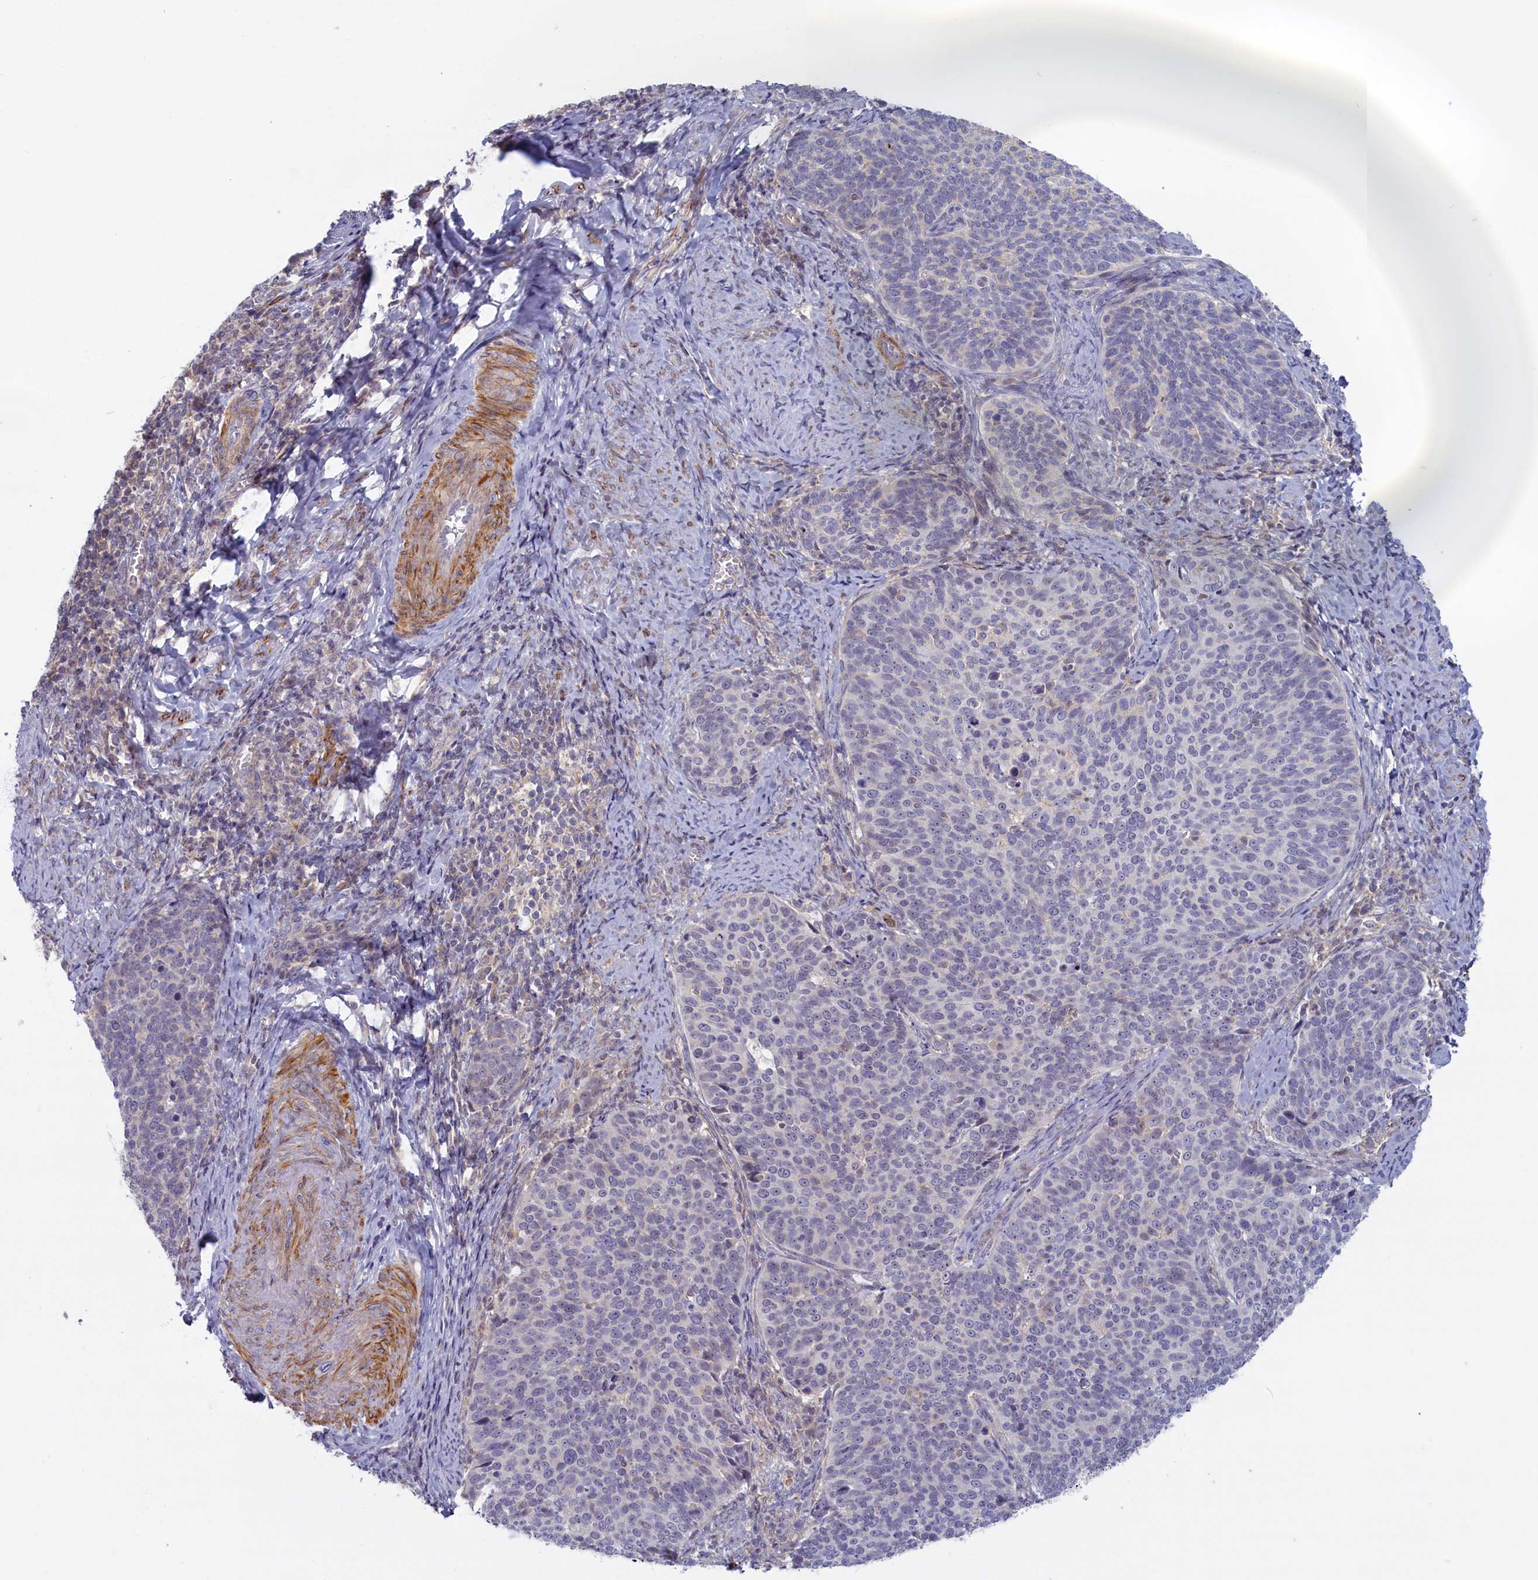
{"staining": {"intensity": "negative", "quantity": "none", "location": "none"}, "tissue": "cervical cancer", "cell_type": "Tumor cells", "image_type": "cancer", "snomed": [{"axis": "morphology", "description": "Normal tissue, NOS"}, {"axis": "morphology", "description": "Squamous cell carcinoma, NOS"}, {"axis": "topography", "description": "Cervix"}], "caption": "This is a micrograph of immunohistochemistry staining of cervical cancer, which shows no positivity in tumor cells.", "gene": "TRPM4", "patient": {"sex": "female", "age": 39}}